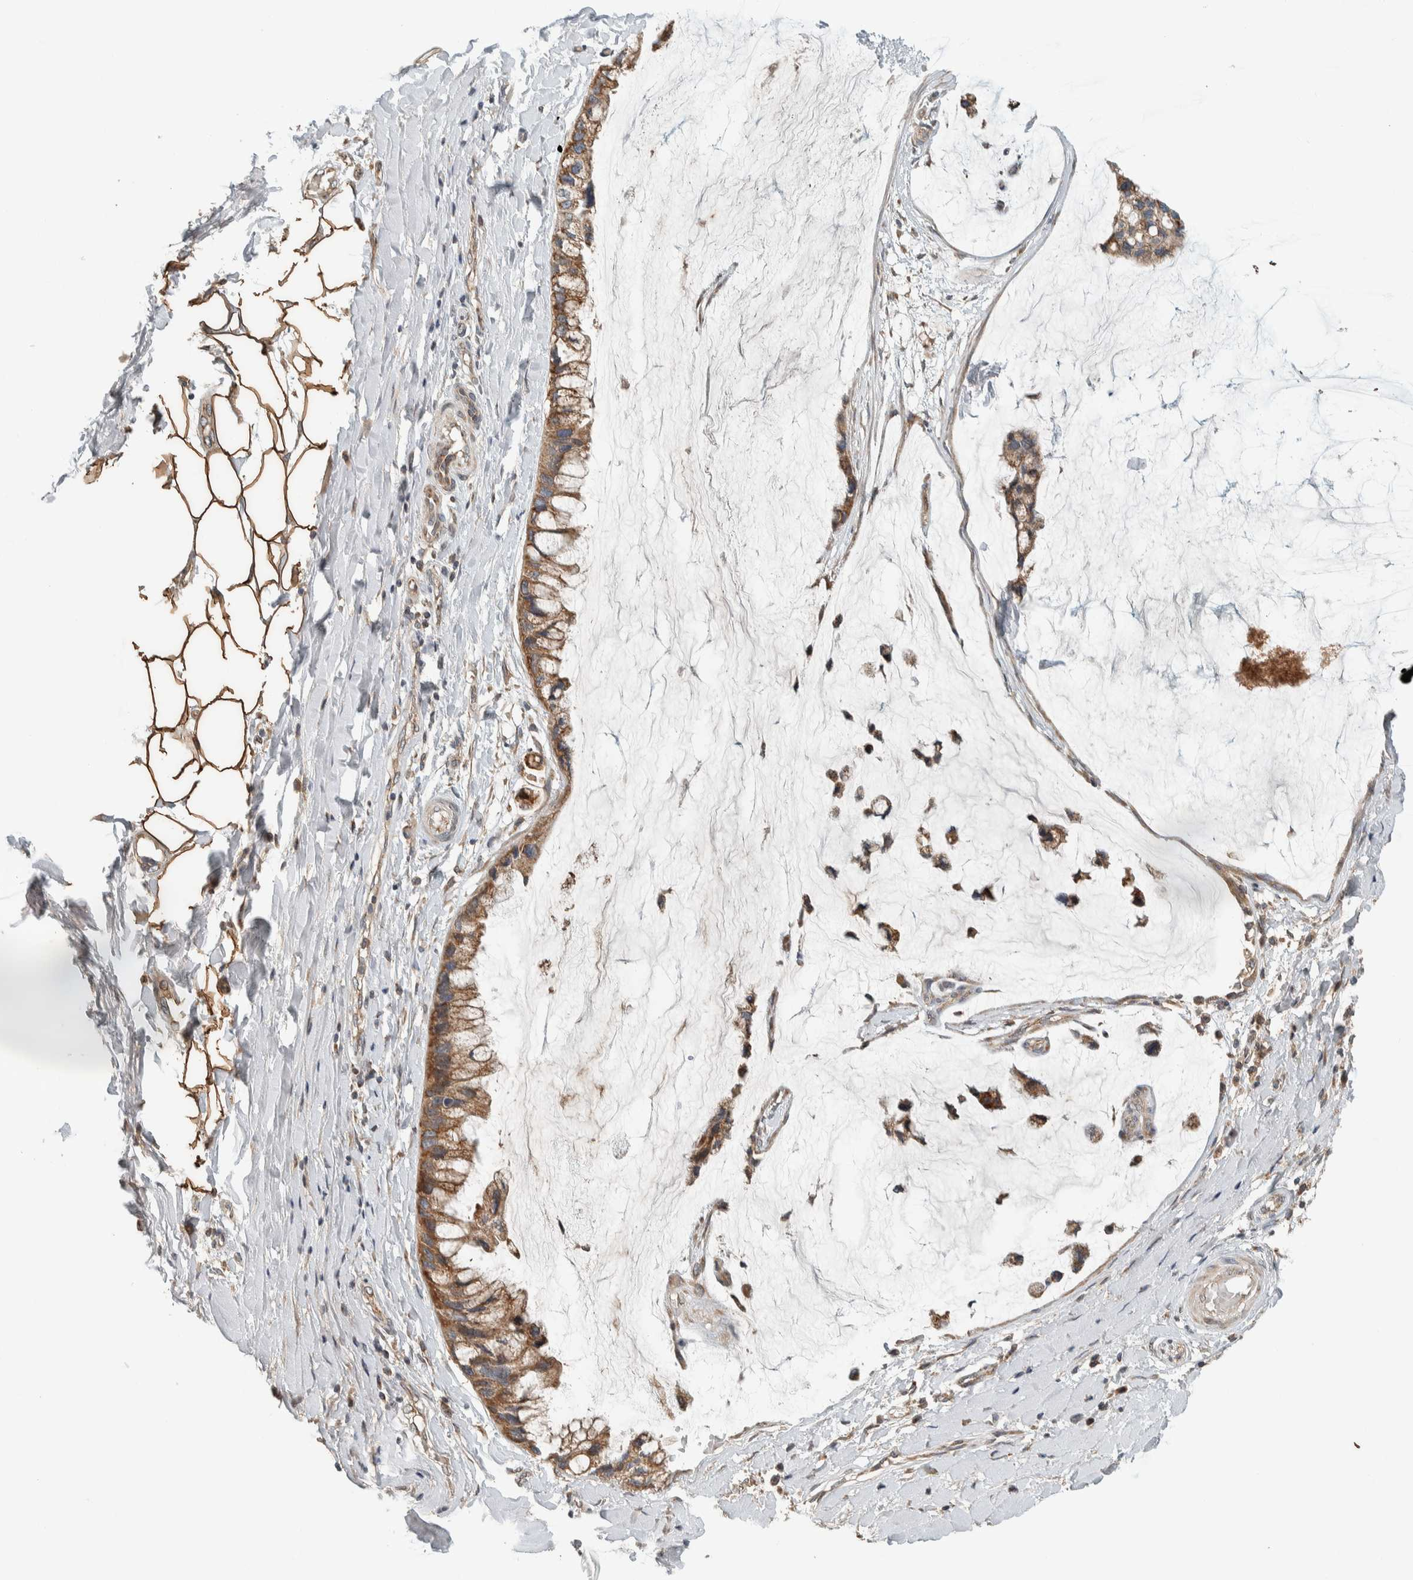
{"staining": {"intensity": "moderate", "quantity": ">75%", "location": "cytoplasmic/membranous"}, "tissue": "ovarian cancer", "cell_type": "Tumor cells", "image_type": "cancer", "snomed": [{"axis": "morphology", "description": "Cystadenocarcinoma, mucinous, NOS"}, {"axis": "topography", "description": "Ovary"}], "caption": "Human ovarian cancer (mucinous cystadenocarcinoma) stained with a protein marker reveals moderate staining in tumor cells.", "gene": "NBR1", "patient": {"sex": "female", "age": 39}}